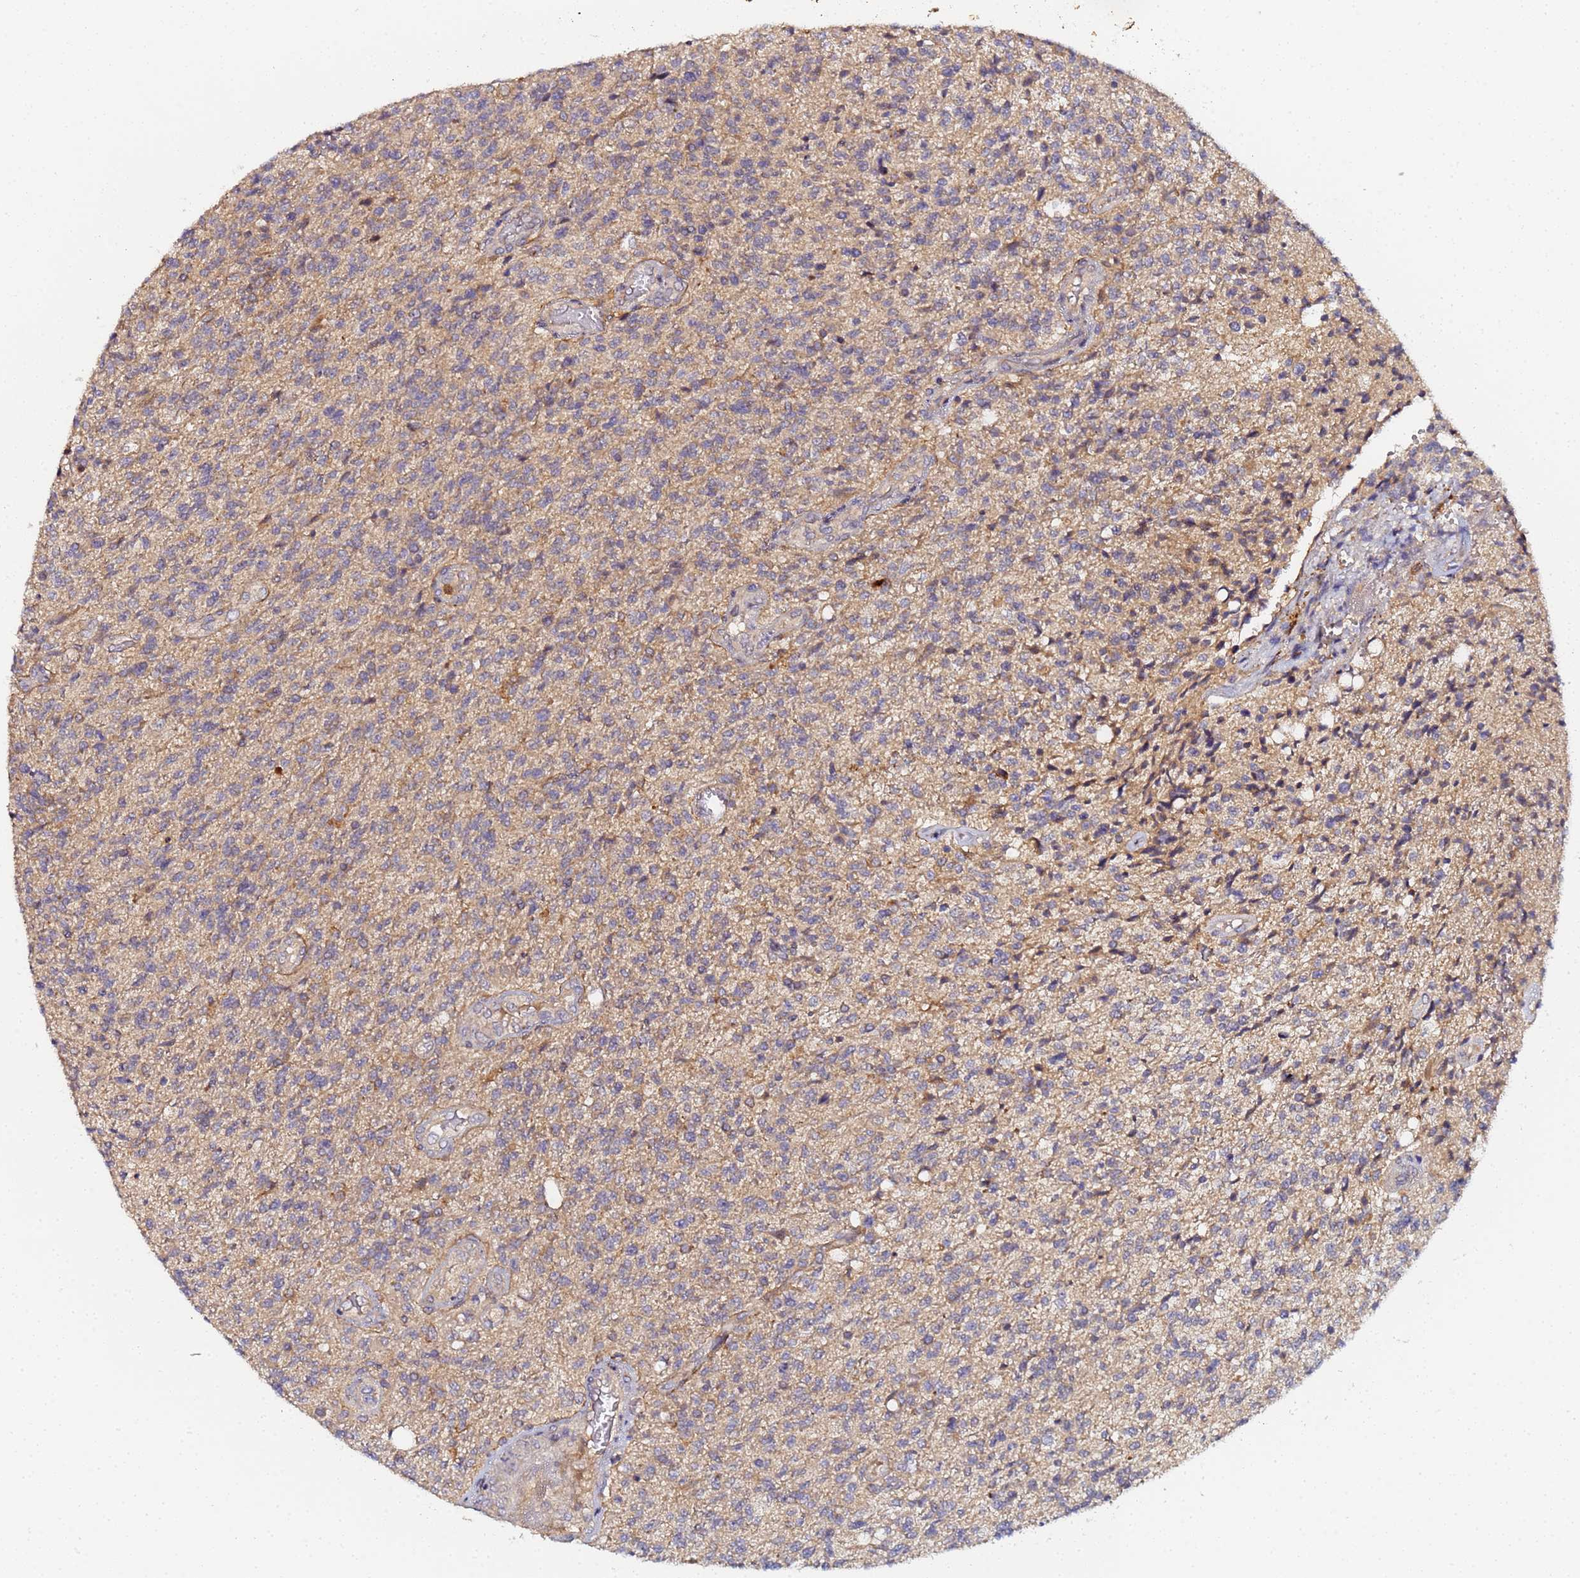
{"staining": {"intensity": "negative", "quantity": "none", "location": "none"}, "tissue": "glioma", "cell_type": "Tumor cells", "image_type": "cancer", "snomed": [{"axis": "morphology", "description": "Glioma, malignant, High grade"}, {"axis": "topography", "description": "Brain"}], "caption": "Human high-grade glioma (malignant) stained for a protein using immunohistochemistry (IHC) demonstrates no staining in tumor cells.", "gene": "LRRC69", "patient": {"sex": "male", "age": 56}}